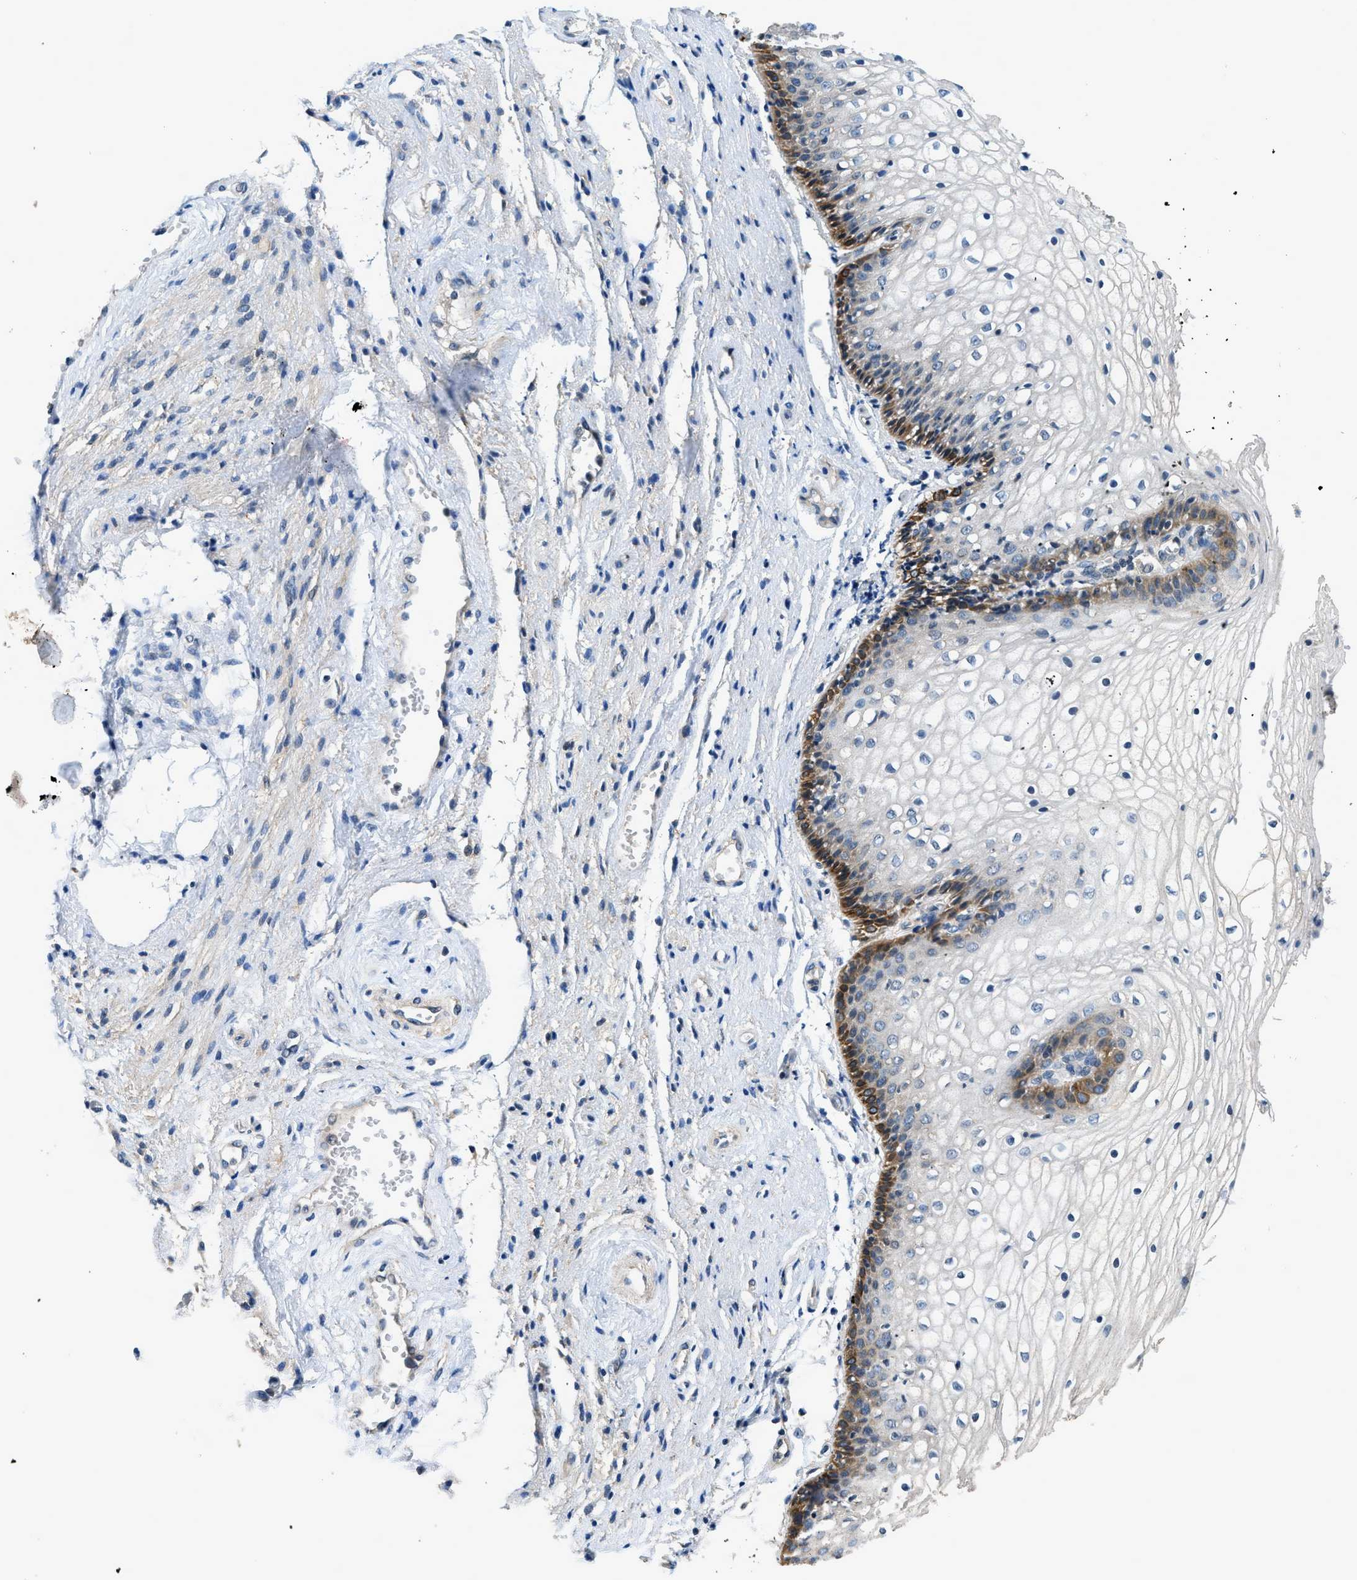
{"staining": {"intensity": "moderate", "quantity": "<25%", "location": "cytoplasmic/membranous"}, "tissue": "vagina", "cell_type": "Squamous epithelial cells", "image_type": "normal", "snomed": [{"axis": "morphology", "description": "Normal tissue, NOS"}, {"axis": "topography", "description": "Vagina"}], "caption": "The photomicrograph exhibits a brown stain indicating the presence of a protein in the cytoplasmic/membranous of squamous epithelial cells in vagina. The staining was performed using DAB to visualize the protein expression in brown, while the nuclei were stained in blue with hematoxylin (Magnification: 20x).", "gene": "SSH2", "patient": {"sex": "female", "age": 34}}